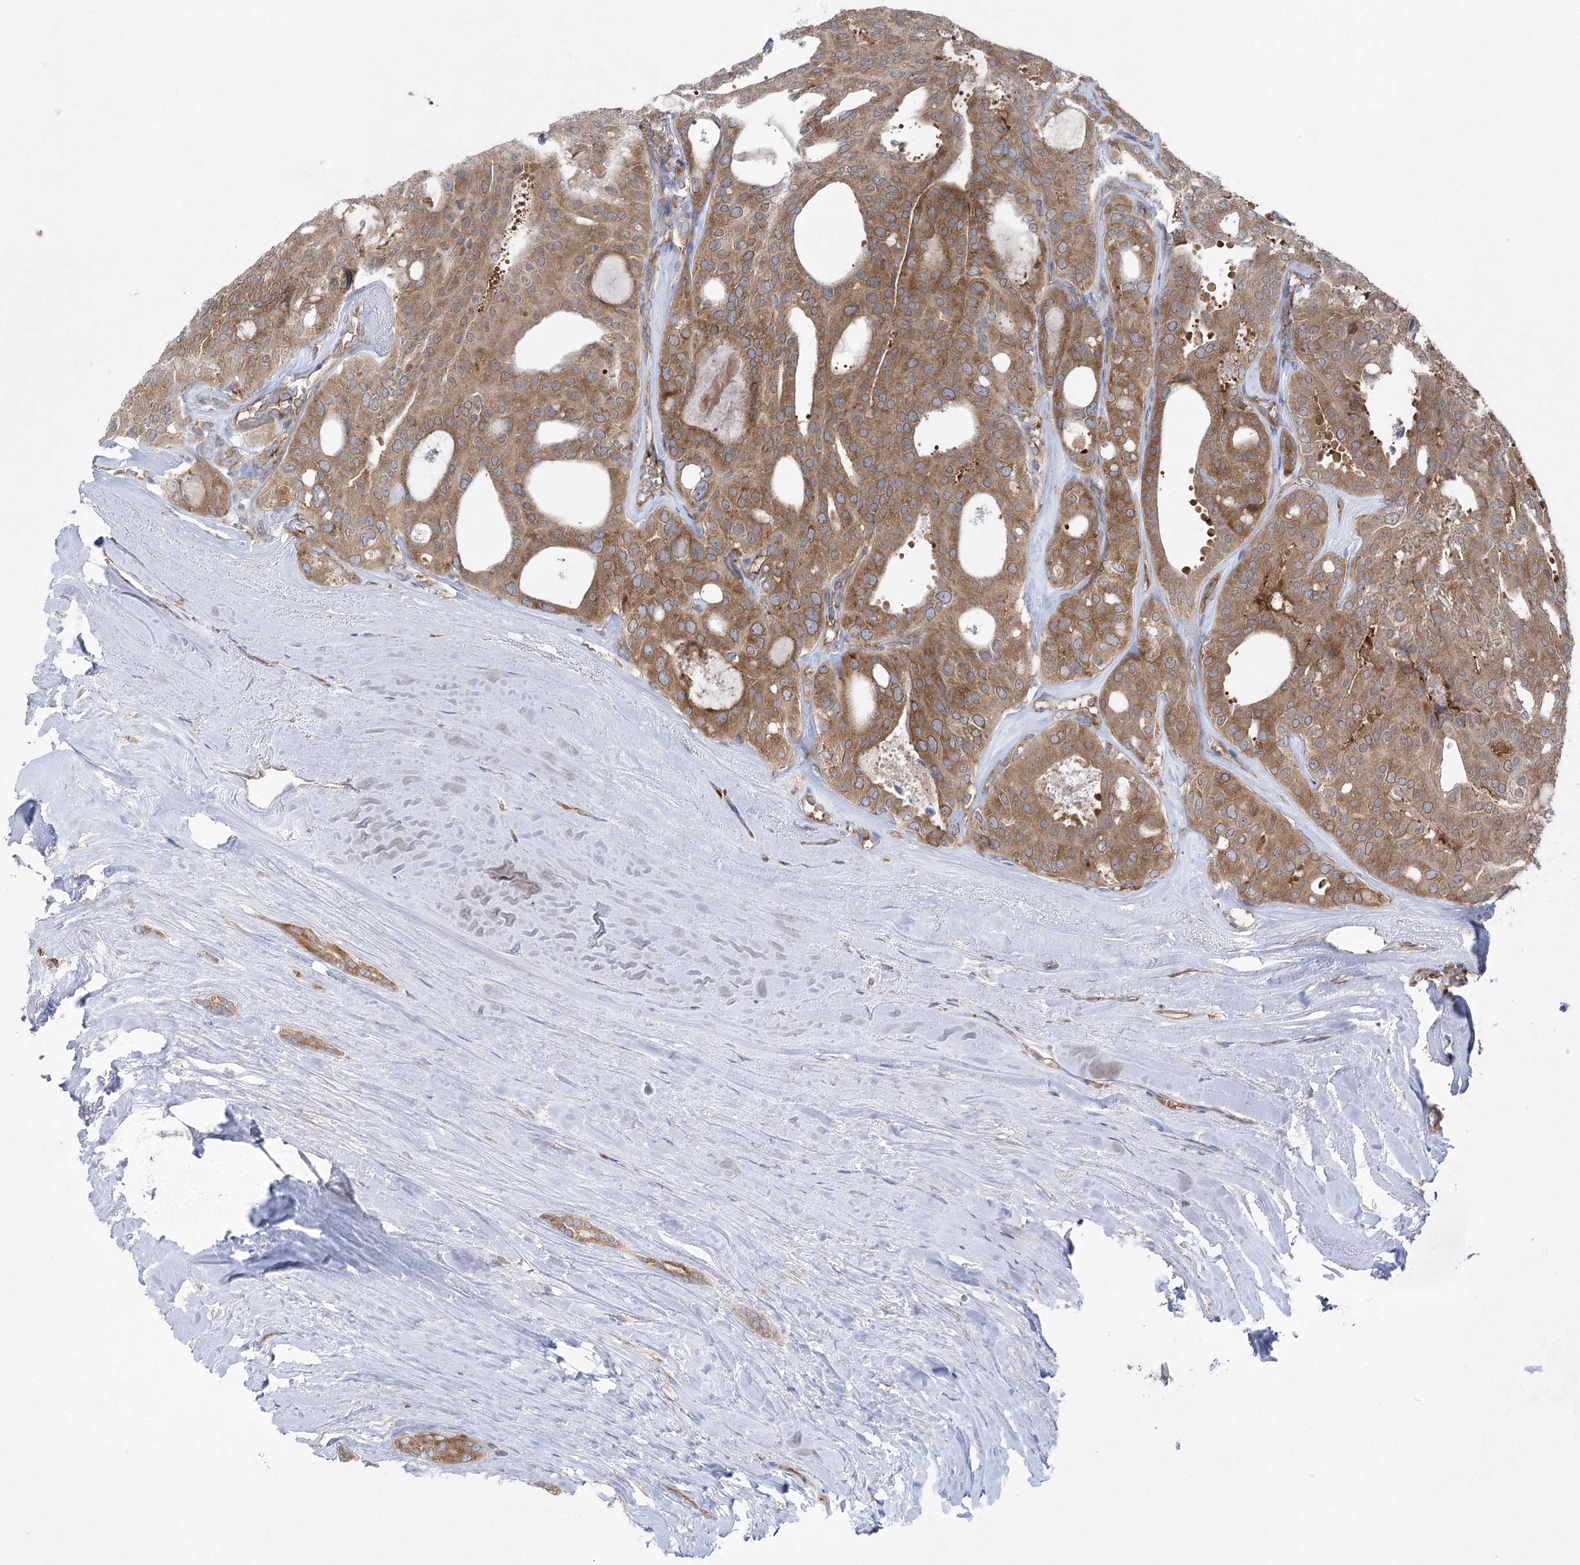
{"staining": {"intensity": "moderate", "quantity": ">75%", "location": "cytoplasmic/membranous"}, "tissue": "thyroid cancer", "cell_type": "Tumor cells", "image_type": "cancer", "snomed": [{"axis": "morphology", "description": "Follicular adenoma carcinoma, NOS"}, {"axis": "topography", "description": "Thyroid gland"}], "caption": "Protein expression analysis of human thyroid follicular adenoma carcinoma reveals moderate cytoplasmic/membranous staining in approximately >75% of tumor cells. The staining was performed using DAB, with brown indicating positive protein expression. Nuclei are stained blue with hematoxylin.", "gene": "EIF3A", "patient": {"sex": "male", "age": 75}}